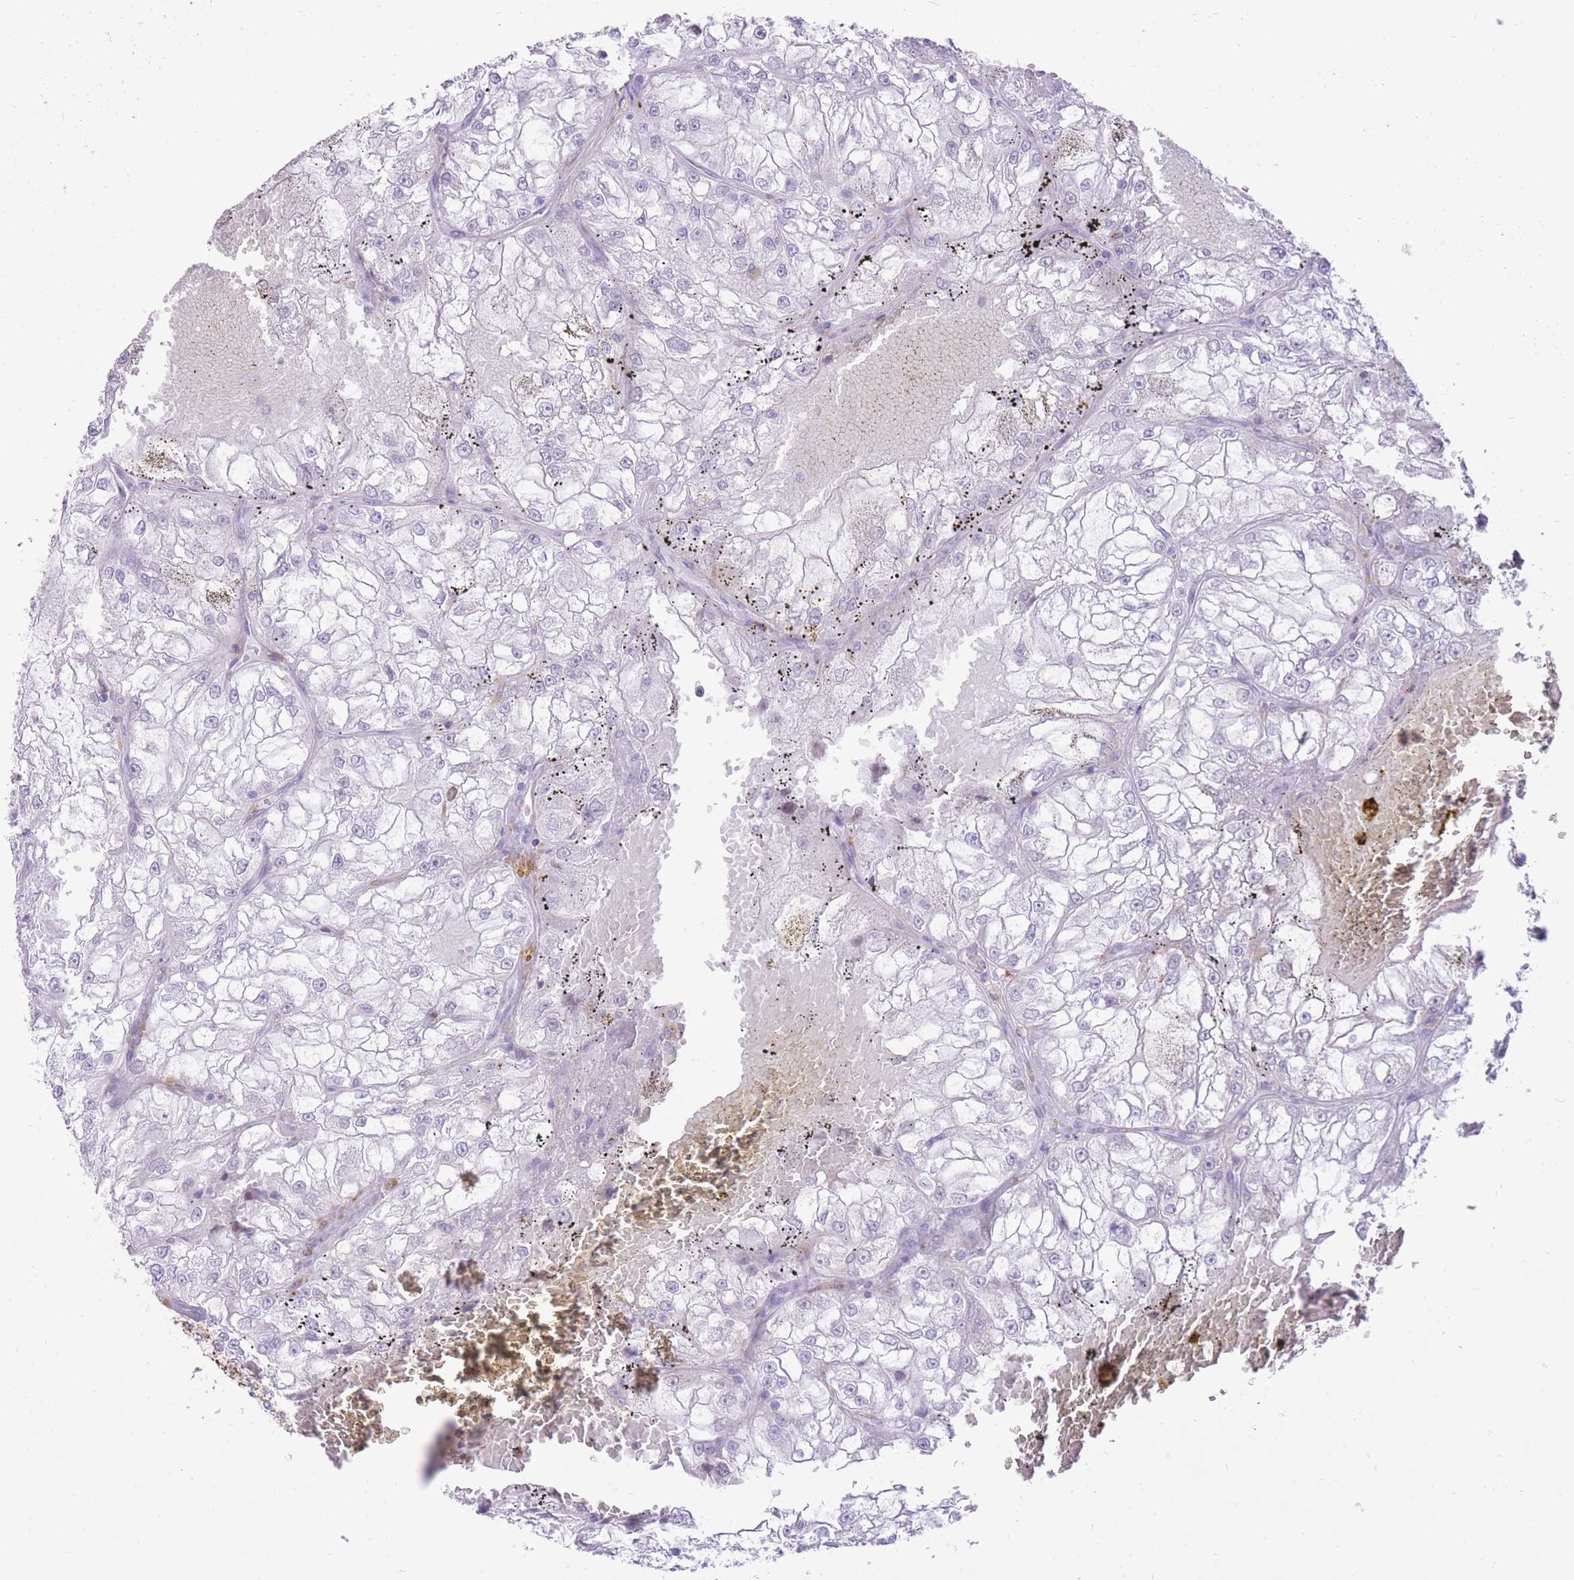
{"staining": {"intensity": "negative", "quantity": "none", "location": "none"}, "tissue": "renal cancer", "cell_type": "Tumor cells", "image_type": "cancer", "snomed": [{"axis": "morphology", "description": "Adenocarcinoma, NOS"}, {"axis": "topography", "description": "Kidney"}], "caption": "Immunohistochemical staining of renal cancer (adenocarcinoma) reveals no significant expression in tumor cells.", "gene": "MEIS3", "patient": {"sex": "female", "age": 72}}